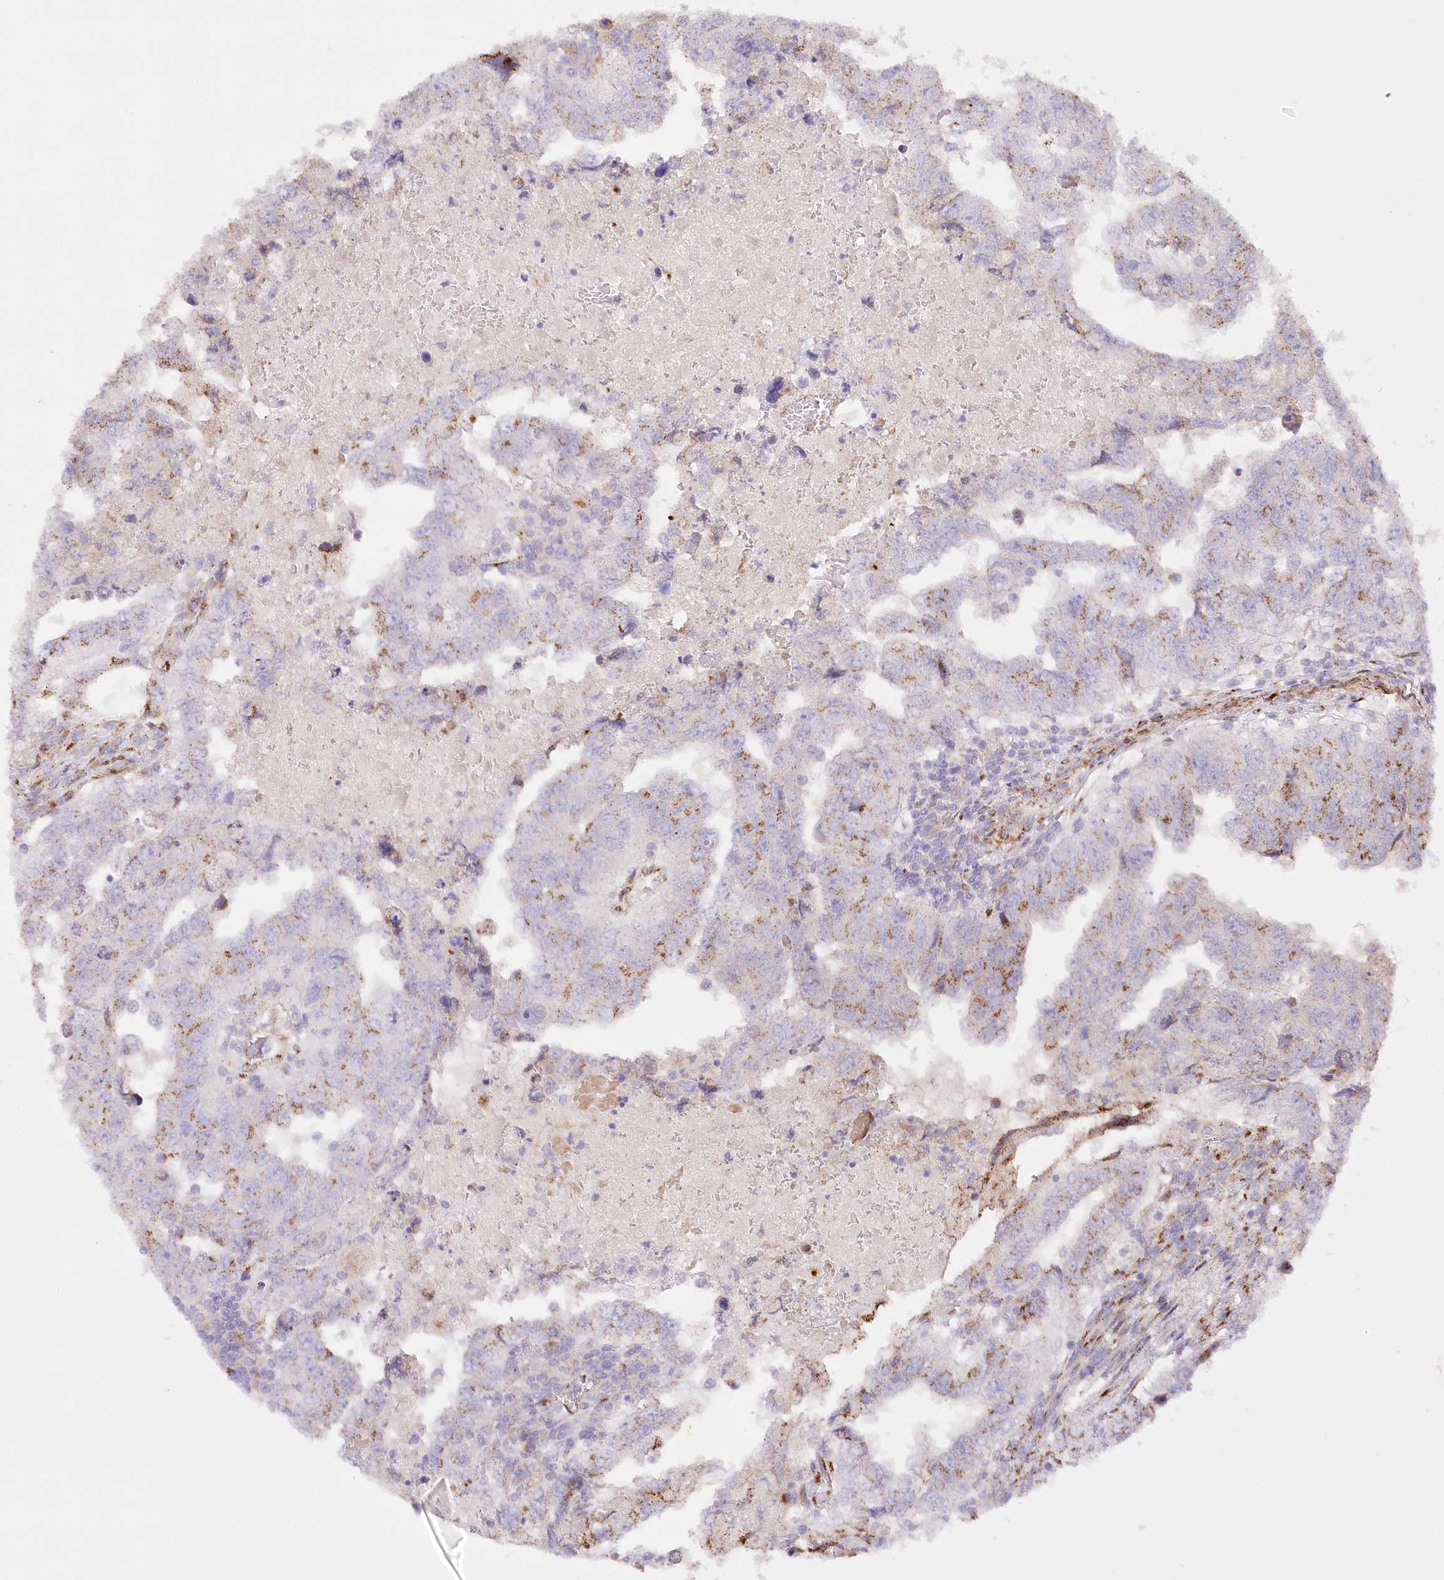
{"staining": {"intensity": "moderate", "quantity": "25%-75%", "location": "cytoplasmic/membranous"}, "tissue": "testis cancer", "cell_type": "Tumor cells", "image_type": "cancer", "snomed": [{"axis": "morphology", "description": "Carcinoma, Embryonal, NOS"}, {"axis": "topography", "description": "Testis"}], "caption": "Moderate cytoplasmic/membranous positivity for a protein is identified in about 25%-75% of tumor cells of testis cancer using IHC.", "gene": "ABRAXAS2", "patient": {"sex": "male", "age": 36}}